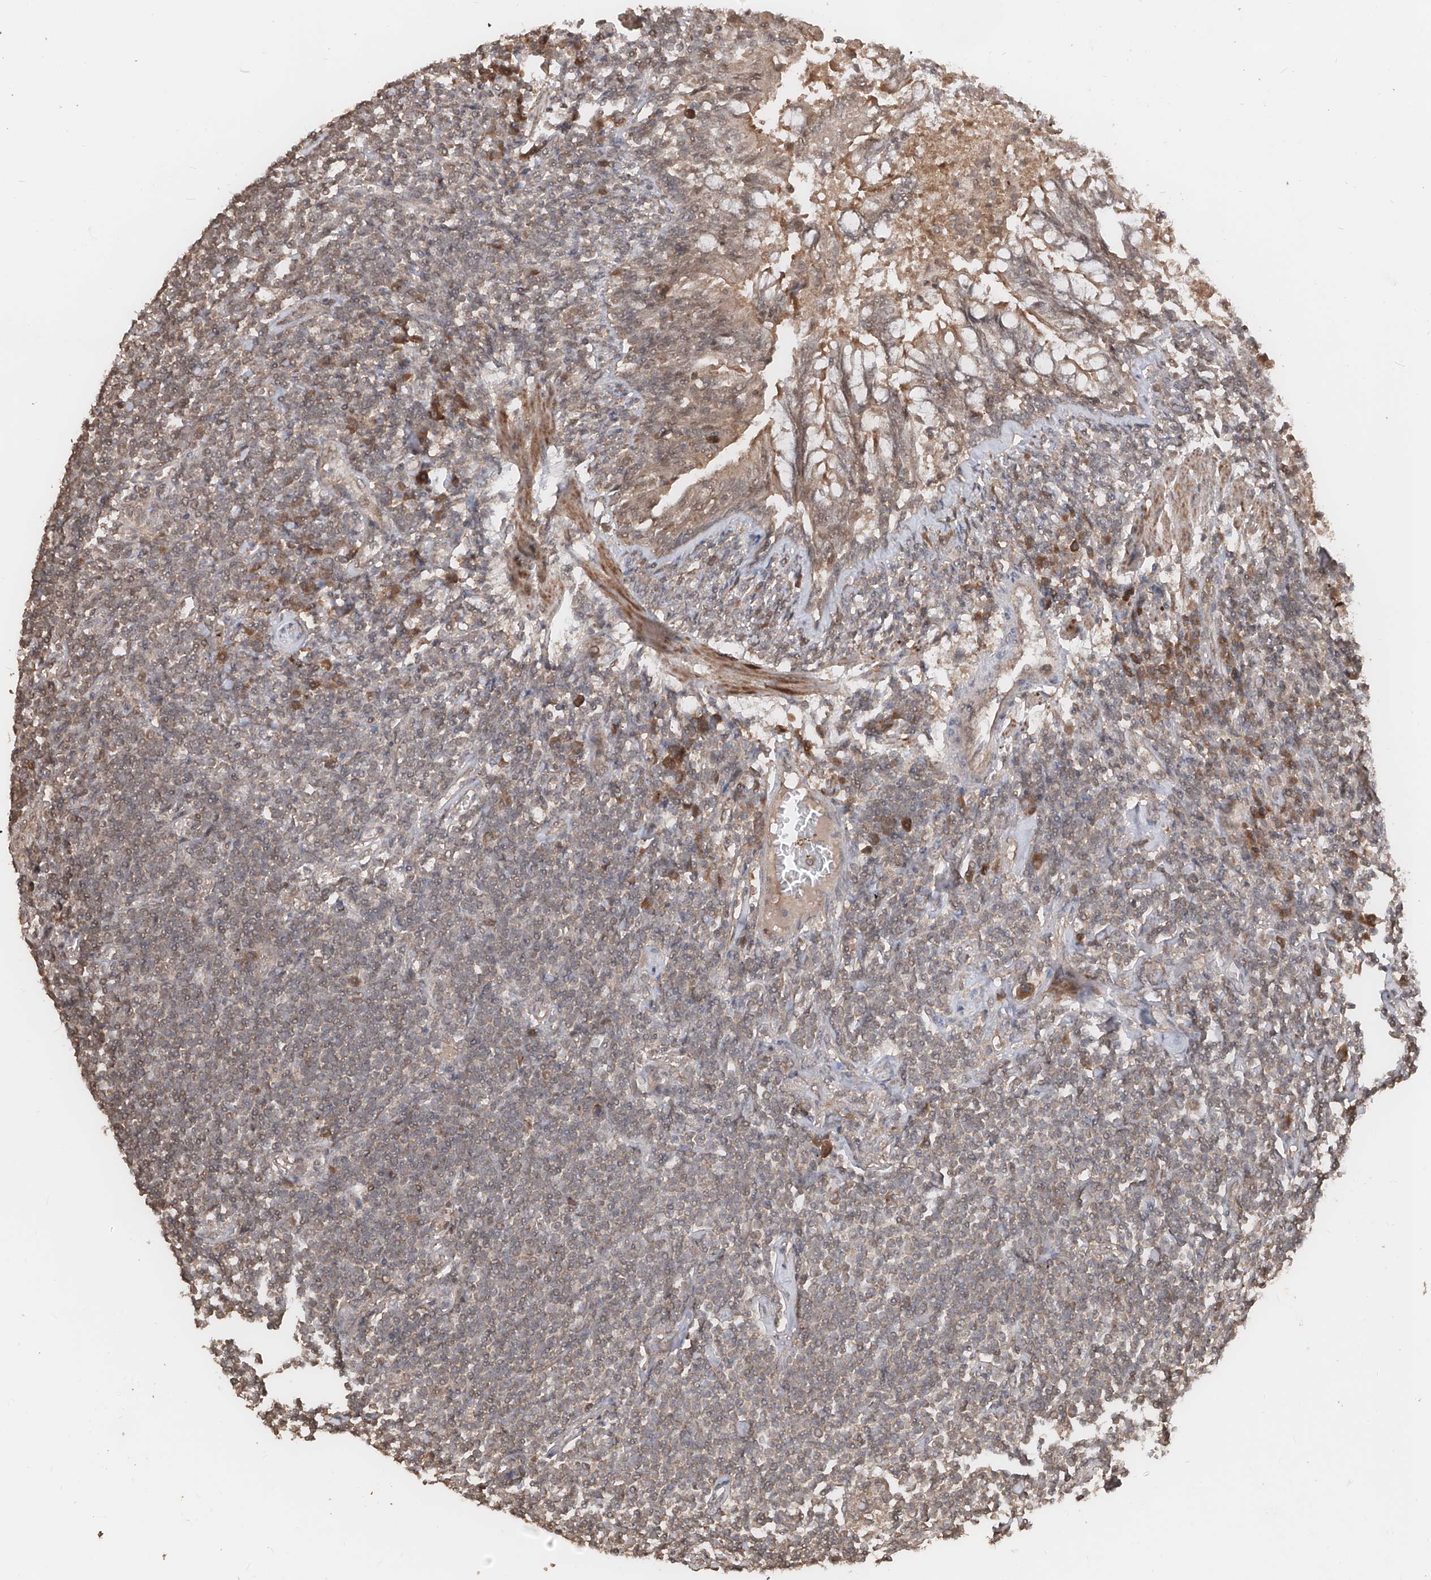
{"staining": {"intensity": "weak", "quantity": "<25%", "location": "cytoplasmic/membranous"}, "tissue": "lymphoma", "cell_type": "Tumor cells", "image_type": "cancer", "snomed": [{"axis": "morphology", "description": "Malignant lymphoma, non-Hodgkin's type, Low grade"}, {"axis": "topography", "description": "Lung"}], "caption": "This is an immunohistochemistry micrograph of human lymphoma. There is no staining in tumor cells.", "gene": "FAM135A", "patient": {"sex": "female", "age": 71}}